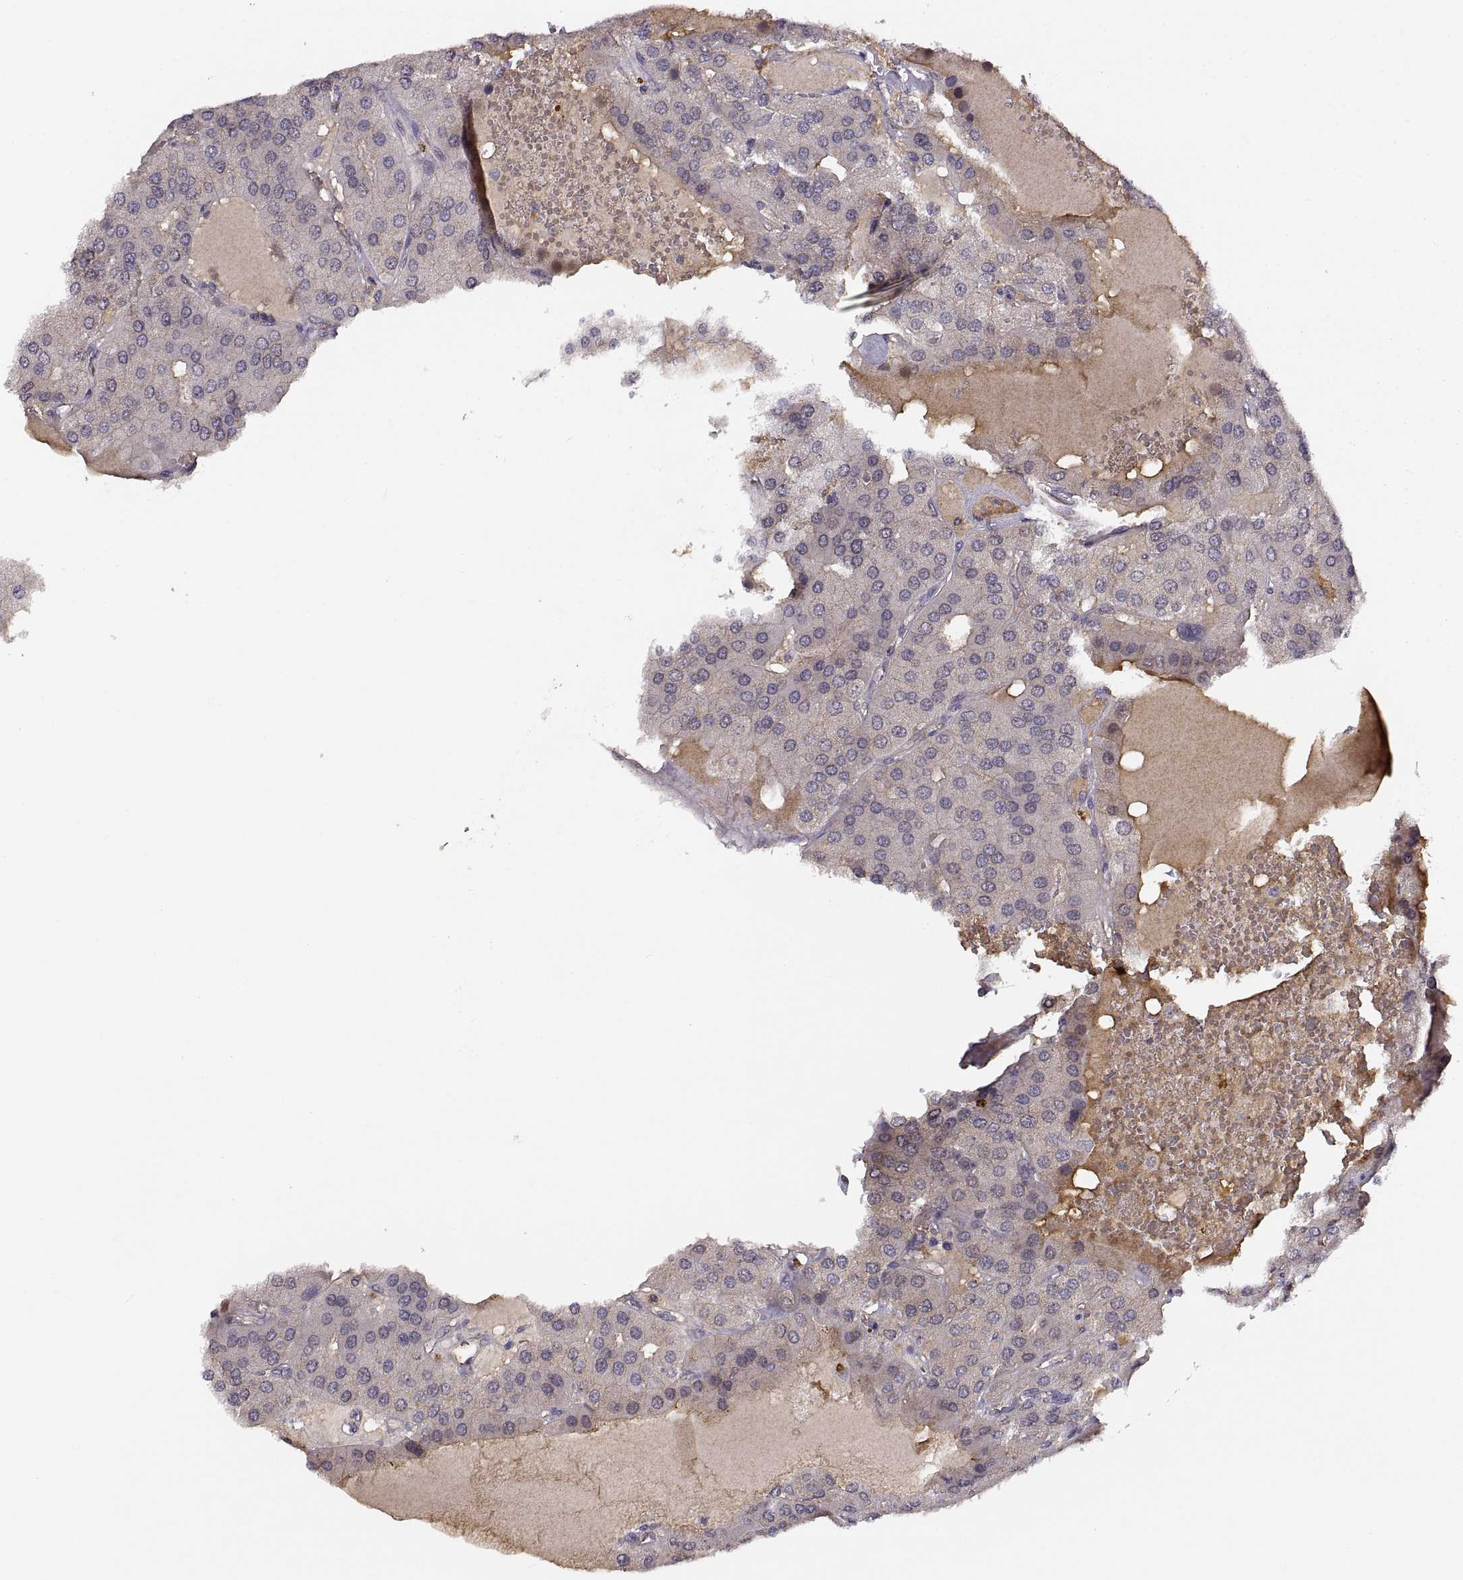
{"staining": {"intensity": "negative", "quantity": "none", "location": "none"}, "tissue": "parathyroid gland", "cell_type": "Glandular cells", "image_type": "normal", "snomed": [{"axis": "morphology", "description": "Normal tissue, NOS"}, {"axis": "morphology", "description": "Adenoma, NOS"}, {"axis": "topography", "description": "Parathyroid gland"}], "caption": "Glandular cells show no significant protein expression in benign parathyroid gland.", "gene": "NMNAT2", "patient": {"sex": "female", "age": 86}}